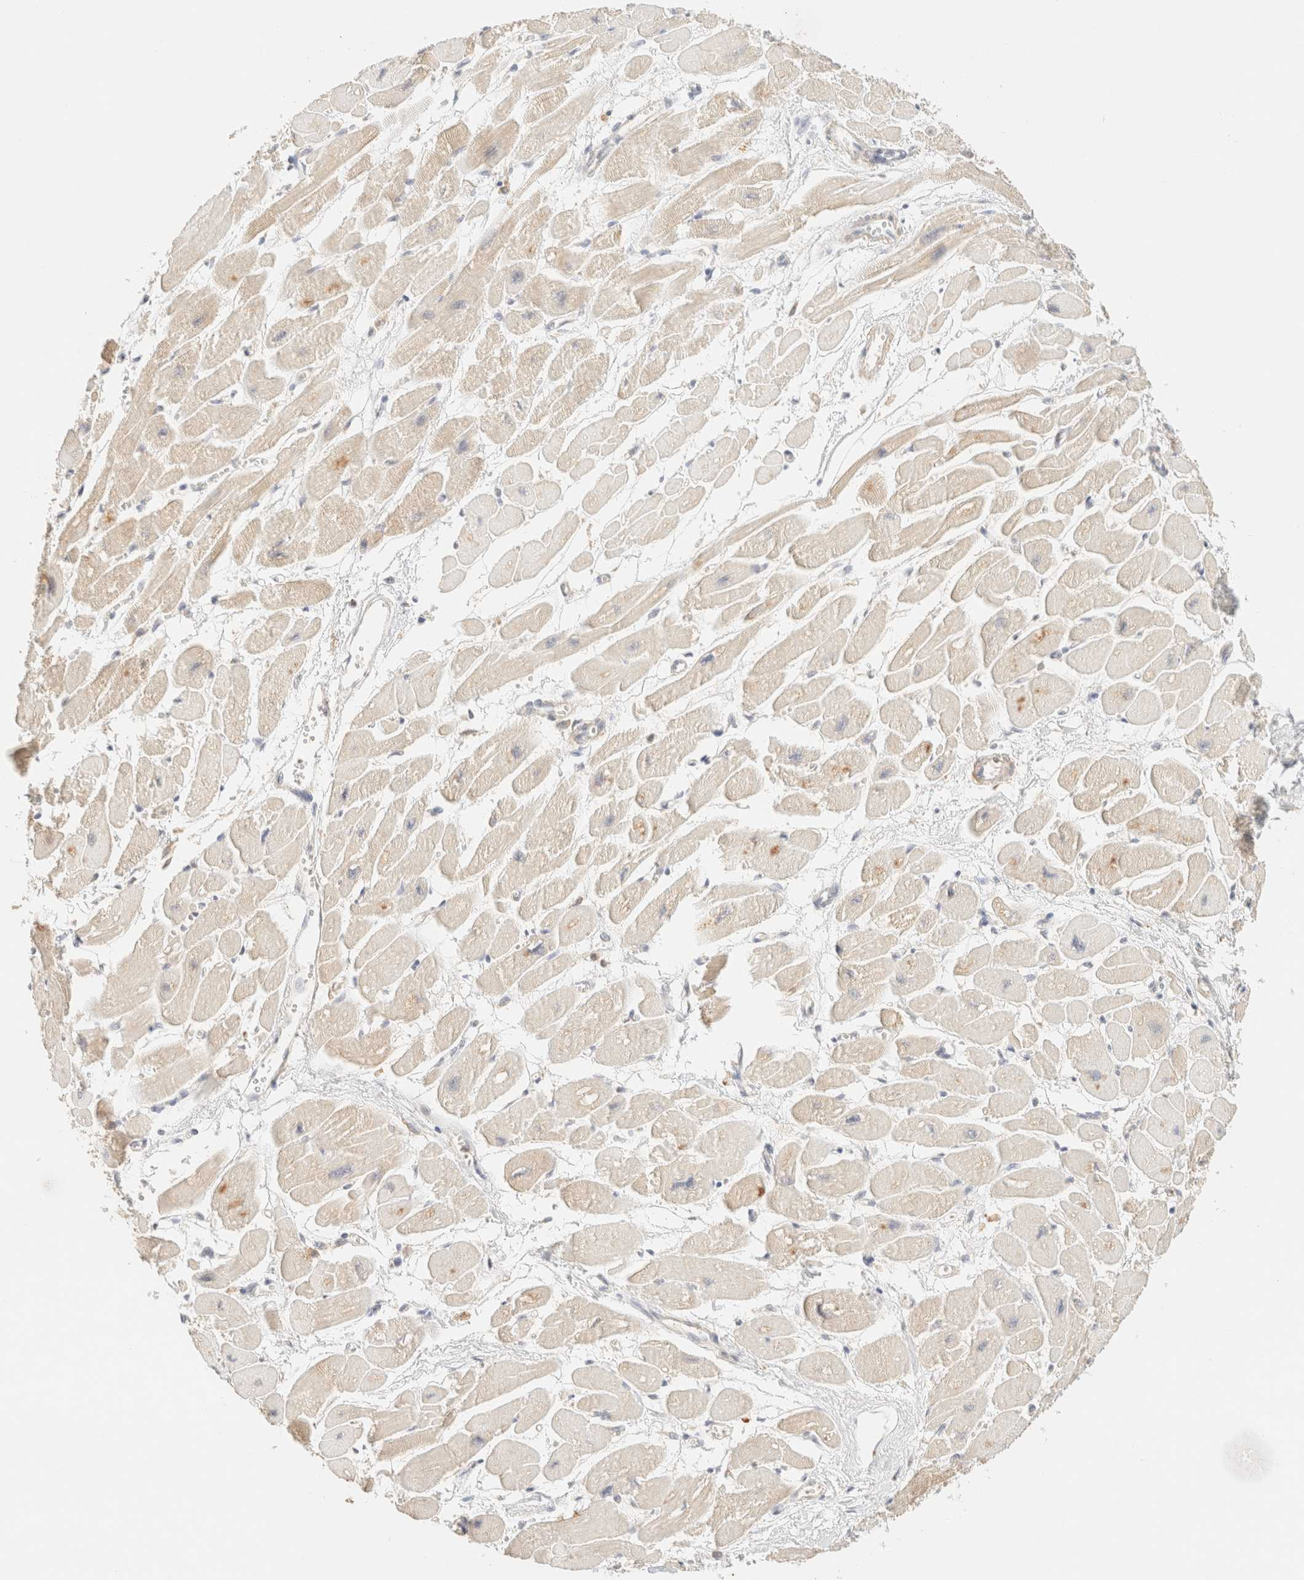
{"staining": {"intensity": "weak", "quantity": "25%-75%", "location": "cytoplasmic/membranous"}, "tissue": "heart muscle", "cell_type": "Cardiomyocytes", "image_type": "normal", "snomed": [{"axis": "morphology", "description": "Normal tissue, NOS"}, {"axis": "topography", "description": "Heart"}], "caption": "IHC staining of benign heart muscle, which exhibits low levels of weak cytoplasmic/membranous staining in approximately 25%-75% of cardiomyocytes indicating weak cytoplasmic/membranous protein expression. The staining was performed using DAB (brown) for protein detection and nuclei were counterstained in hematoxylin (blue).", "gene": "TIMD4", "patient": {"sex": "female", "age": 54}}